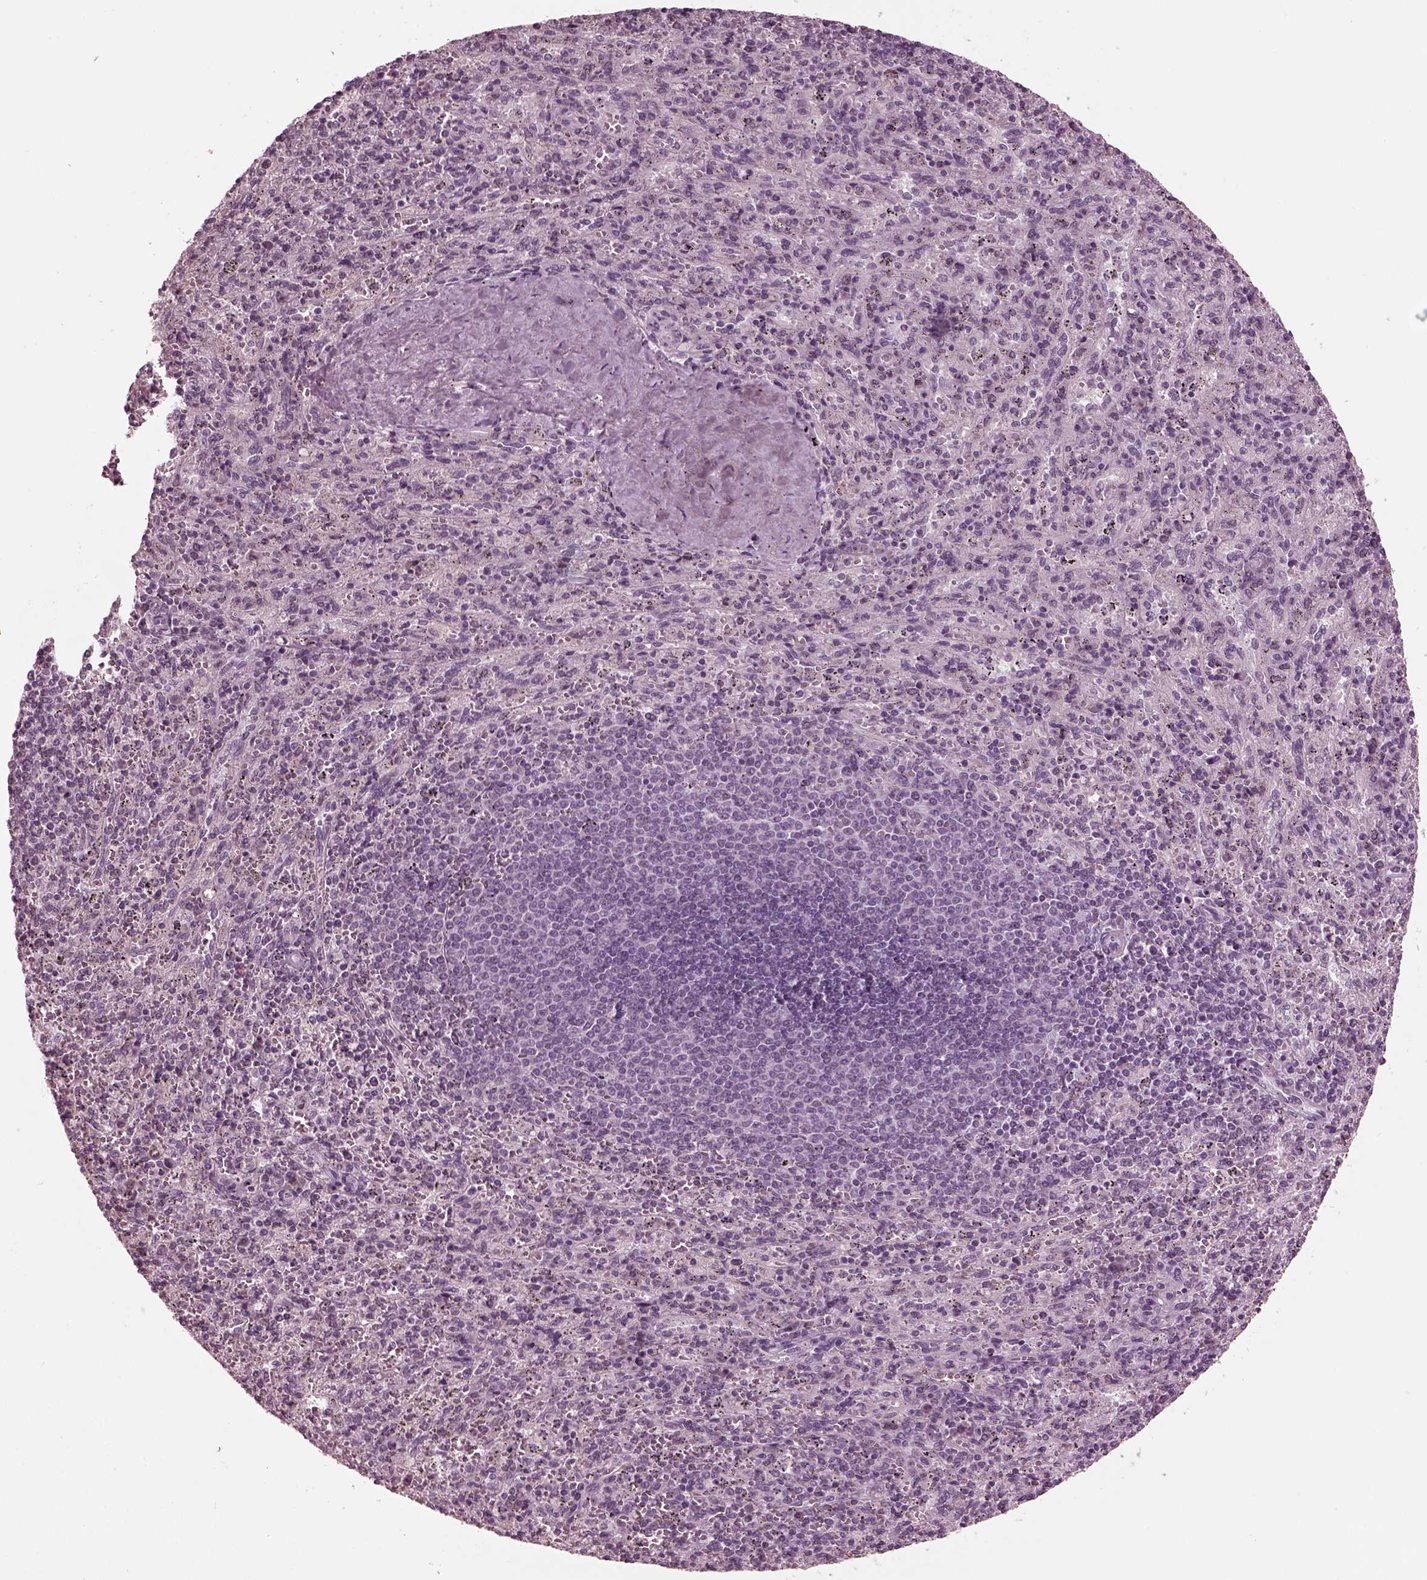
{"staining": {"intensity": "negative", "quantity": "none", "location": "none"}, "tissue": "spleen", "cell_type": "Cells in red pulp", "image_type": "normal", "snomed": [{"axis": "morphology", "description": "Normal tissue, NOS"}, {"axis": "topography", "description": "Spleen"}], "caption": "DAB immunohistochemical staining of unremarkable spleen demonstrates no significant staining in cells in red pulp. The staining is performed using DAB (3,3'-diaminobenzidine) brown chromogen with nuclei counter-stained in using hematoxylin.", "gene": "CLCN4", "patient": {"sex": "male", "age": 57}}